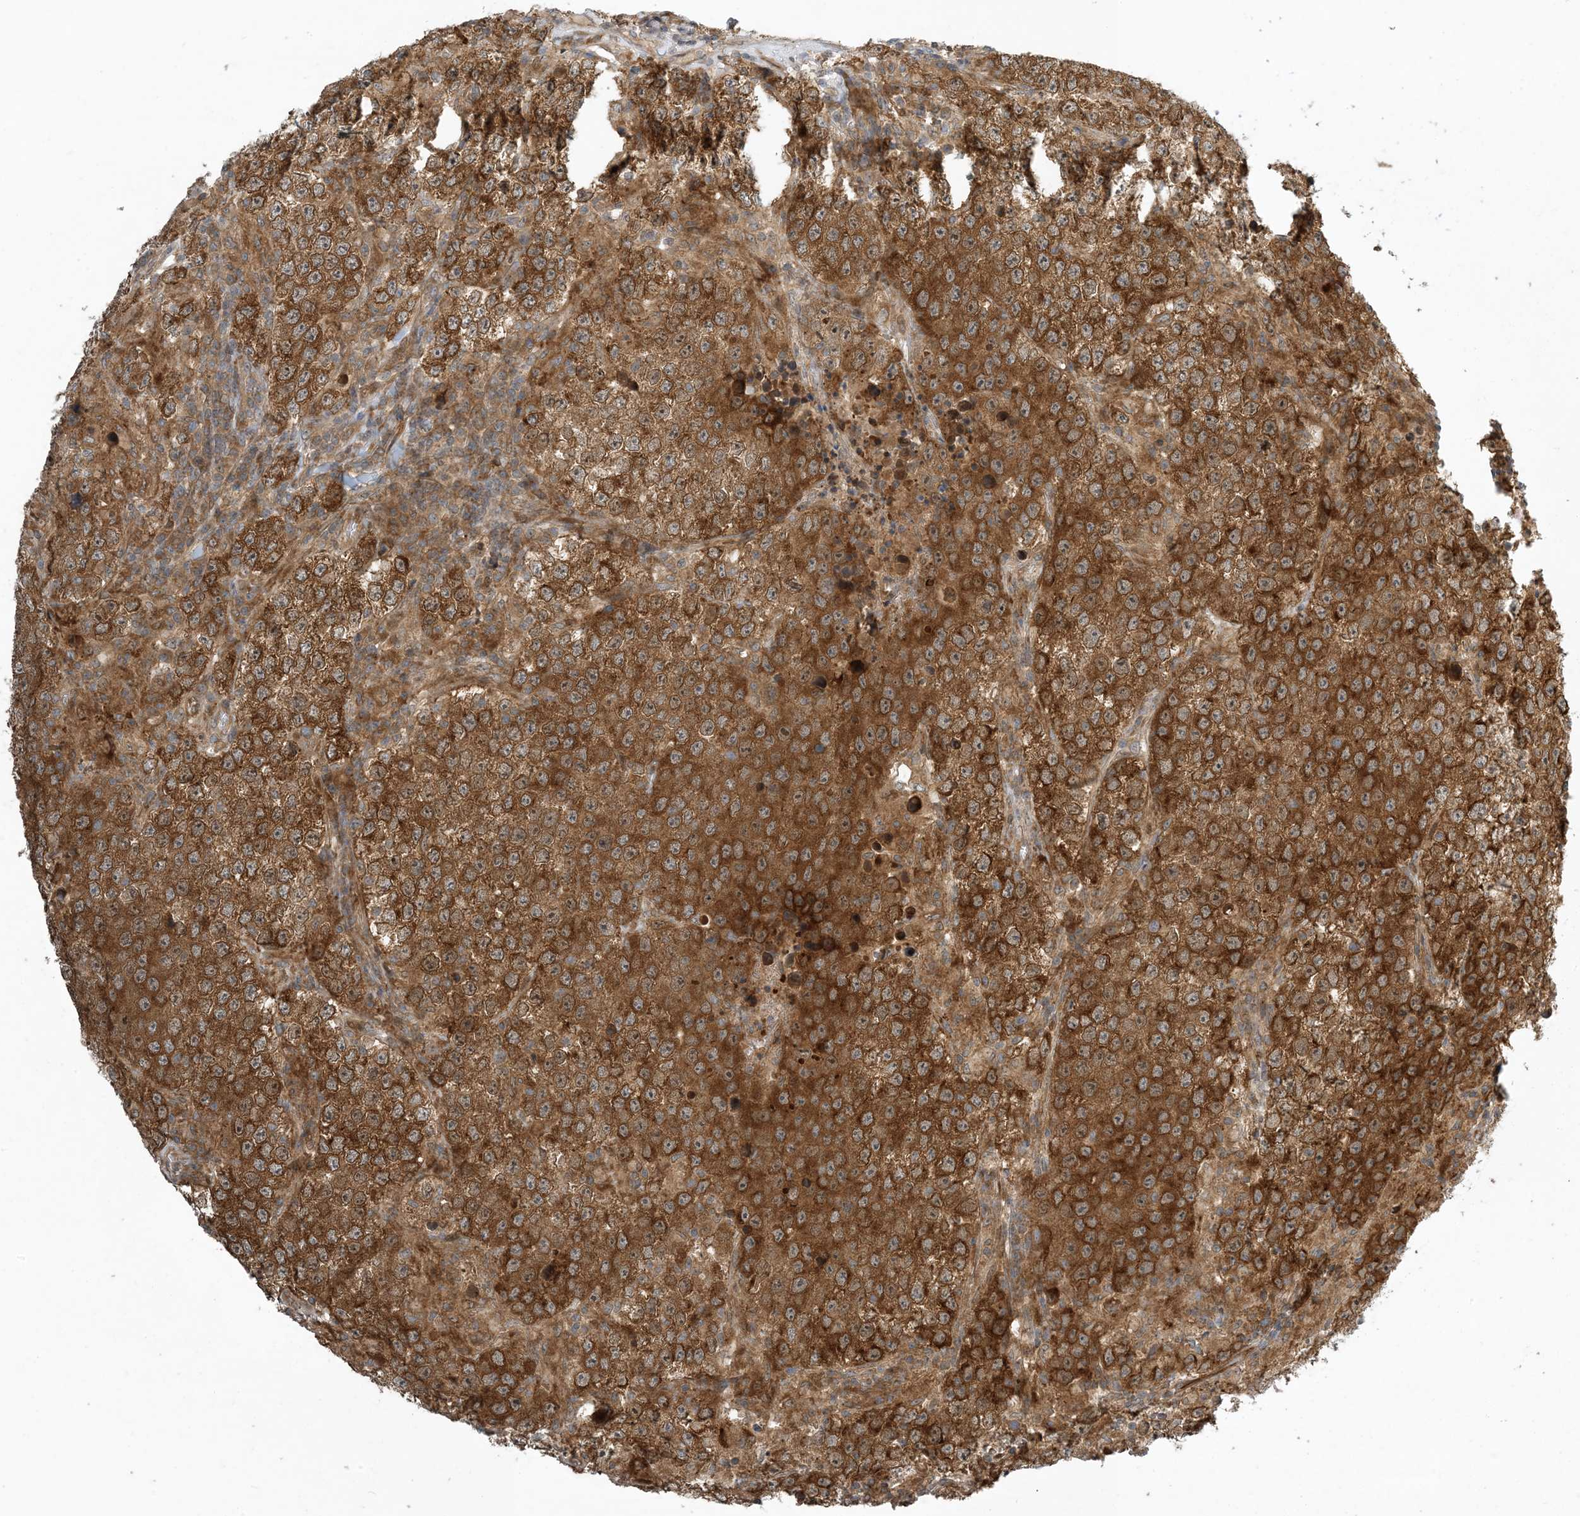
{"staining": {"intensity": "moderate", "quantity": ">75%", "location": "cytoplasmic/membranous"}, "tissue": "testis cancer", "cell_type": "Tumor cells", "image_type": "cancer", "snomed": [{"axis": "morphology", "description": "Normal tissue, NOS"}, {"axis": "morphology", "description": "Urothelial carcinoma, High grade"}, {"axis": "morphology", "description": "Seminoma, NOS"}, {"axis": "morphology", "description": "Carcinoma, Embryonal, NOS"}, {"axis": "topography", "description": "Urinary bladder"}, {"axis": "topography", "description": "Testis"}], "caption": "Immunohistochemical staining of embryonal carcinoma (testis) displays moderate cytoplasmic/membranous protein staining in about >75% of tumor cells. Using DAB (brown) and hematoxylin (blue) stains, captured at high magnification using brightfield microscopy.", "gene": "ZBTB3", "patient": {"sex": "male", "age": 41}}